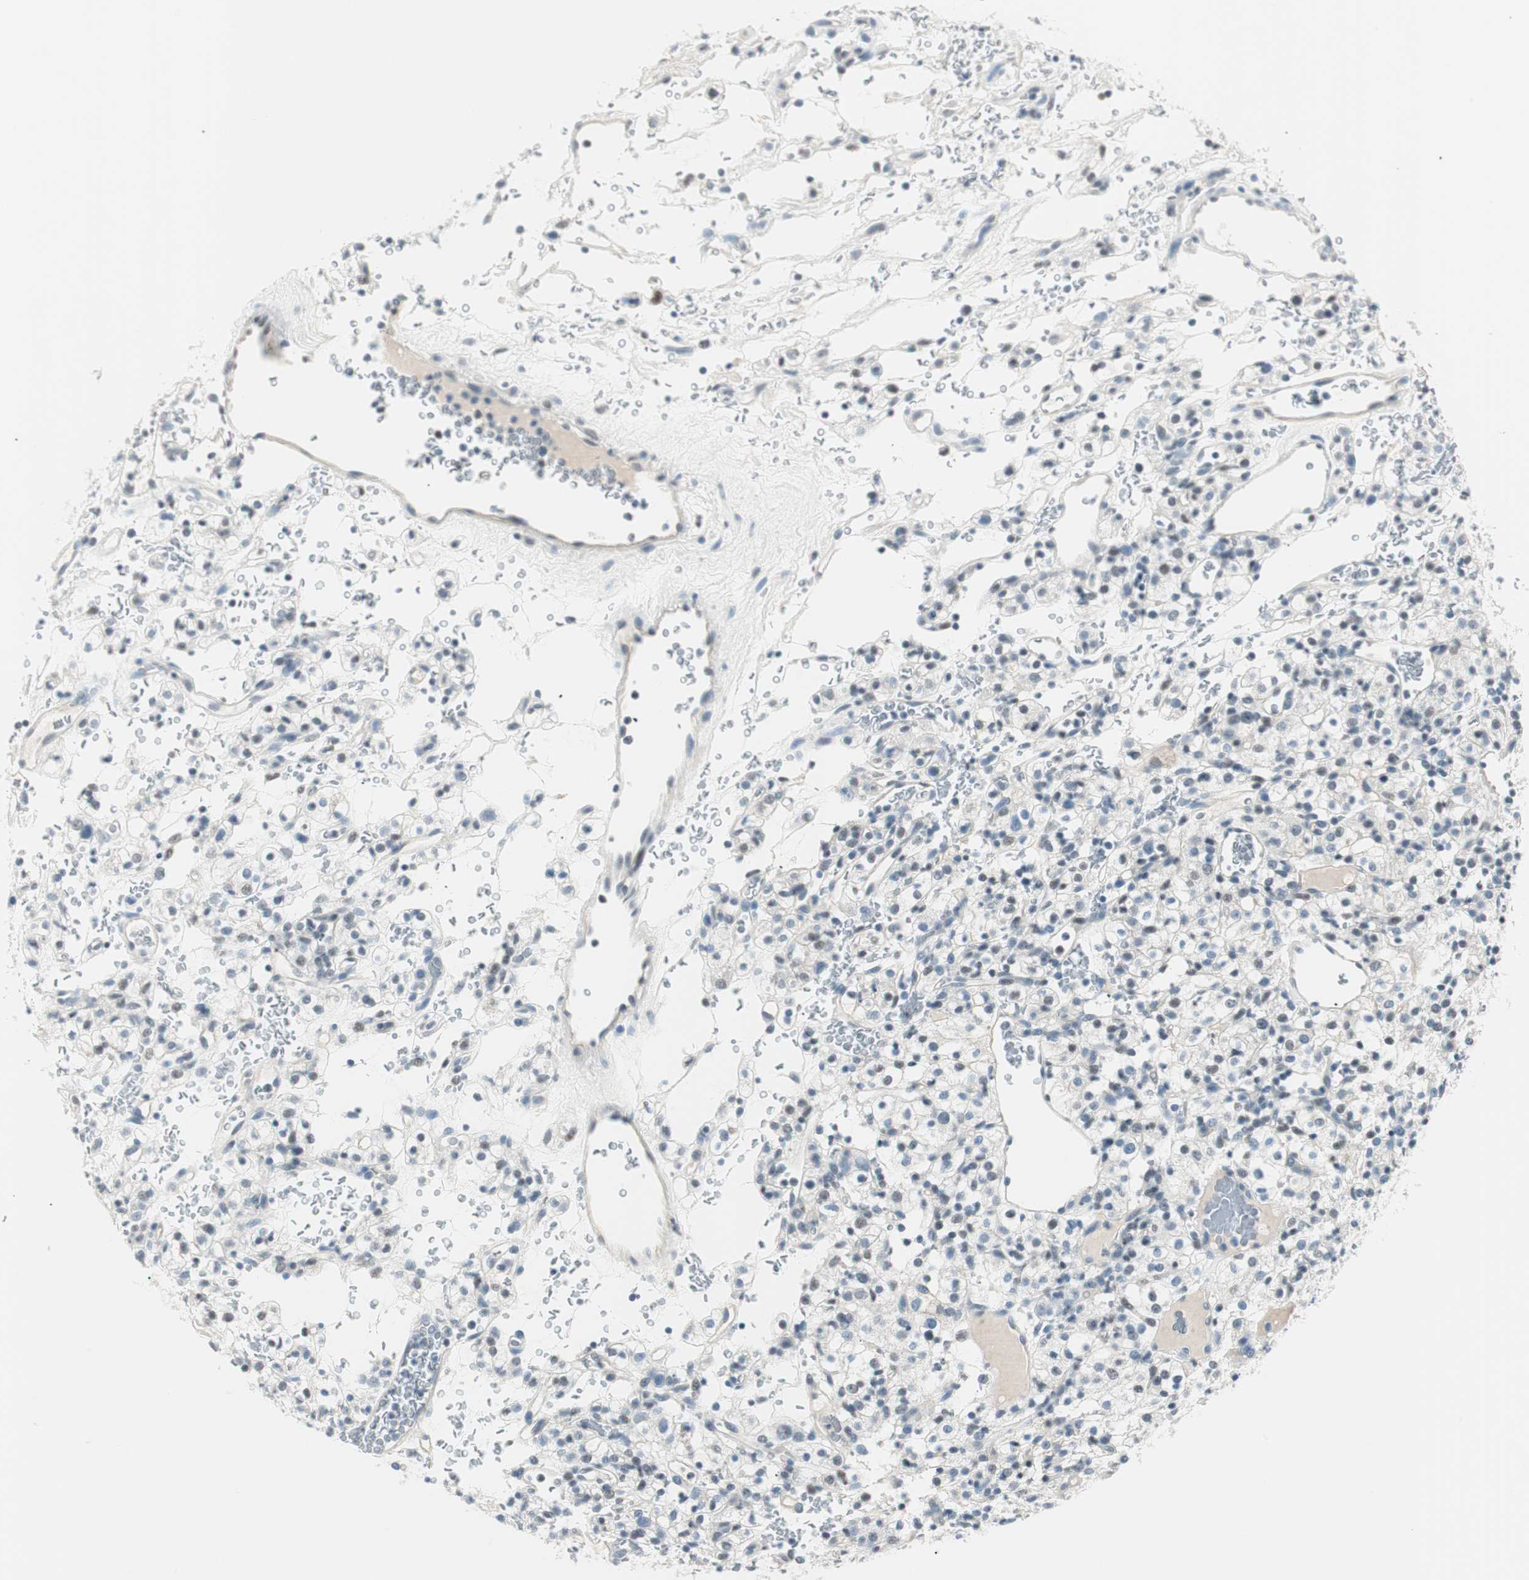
{"staining": {"intensity": "negative", "quantity": "none", "location": "none"}, "tissue": "renal cancer", "cell_type": "Tumor cells", "image_type": "cancer", "snomed": [{"axis": "morphology", "description": "Normal tissue, NOS"}, {"axis": "morphology", "description": "Adenocarcinoma, NOS"}, {"axis": "topography", "description": "Kidney"}], "caption": "IHC histopathology image of adenocarcinoma (renal) stained for a protein (brown), which demonstrates no staining in tumor cells.", "gene": "HOXB13", "patient": {"sex": "female", "age": 72}}